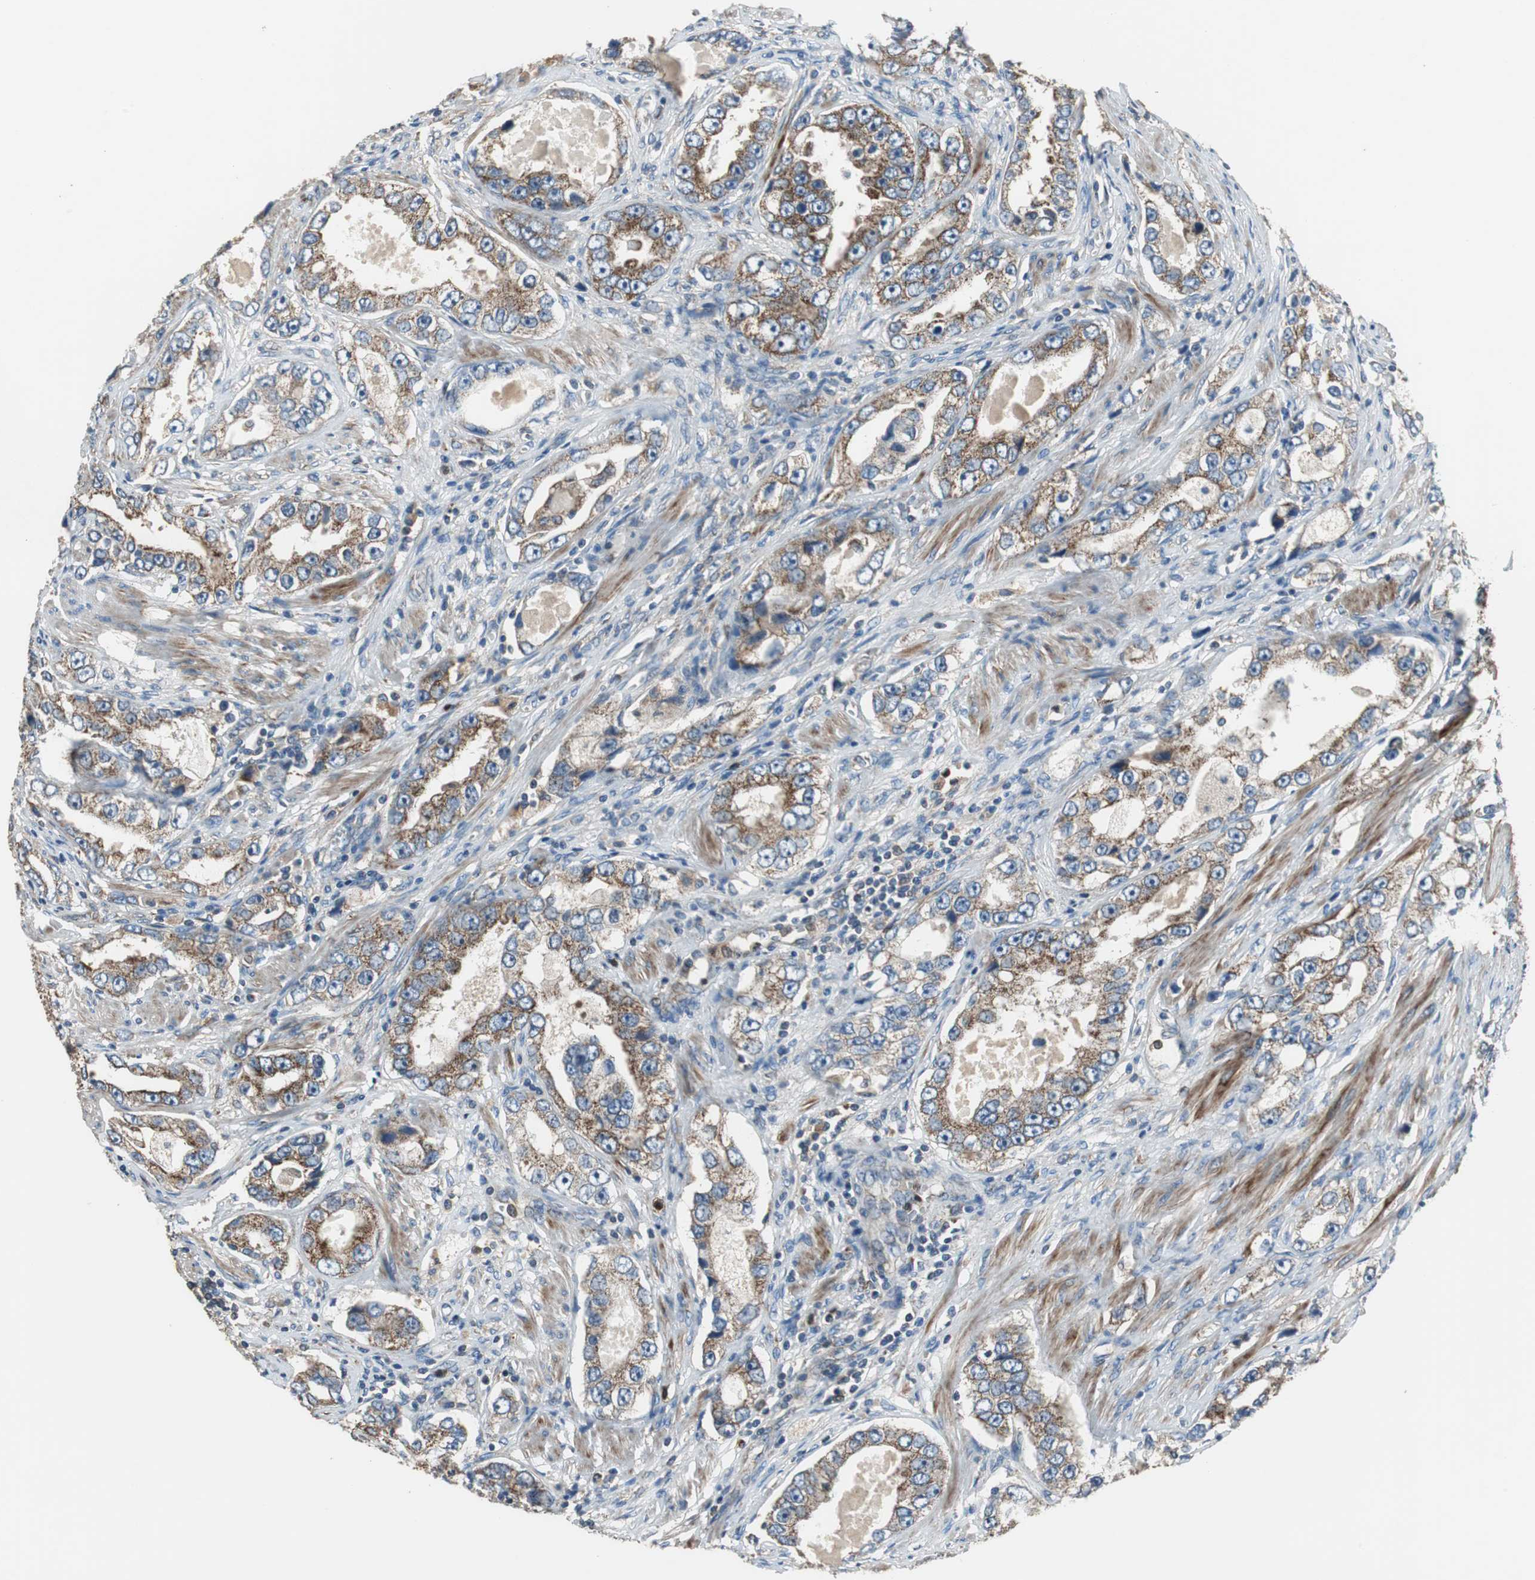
{"staining": {"intensity": "strong", "quantity": ">75%", "location": "cytoplasmic/membranous"}, "tissue": "prostate cancer", "cell_type": "Tumor cells", "image_type": "cancer", "snomed": [{"axis": "morphology", "description": "Adenocarcinoma, High grade"}, {"axis": "topography", "description": "Prostate"}], "caption": "A photomicrograph showing strong cytoplasmic/membranous positivity in about >75% of tumor cells in prostate cancer, as visualized by brown immunohistochemical staining.", "gene": "PI4KB", "patient": {"sex": "male", "age": 63}}